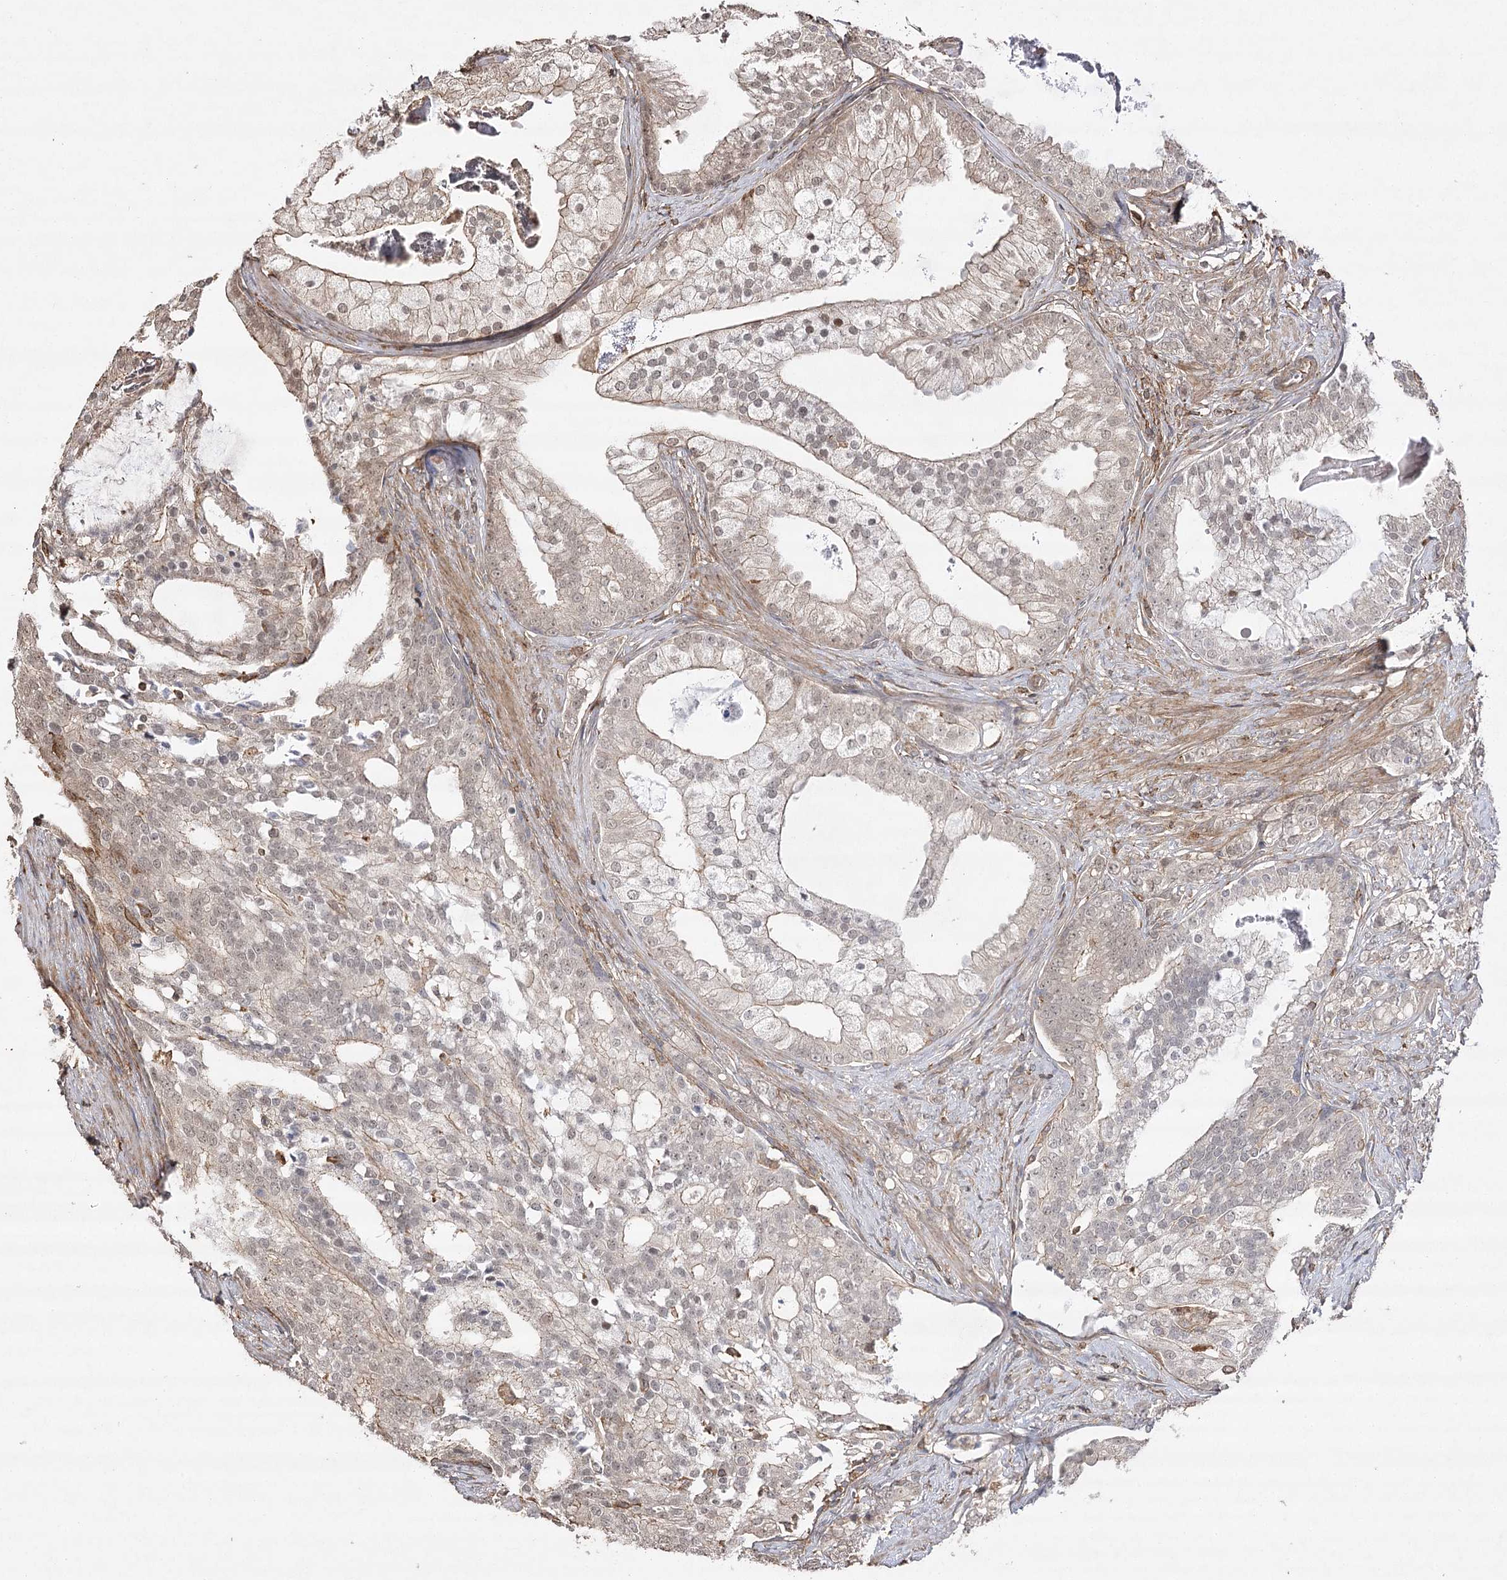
{"staining": {"intensity": "weak", "quantity": "<25%", "location": "cytoplasmic/membranous"}, "tissue": "prostate cancer", "cell_type": "Tumor cells", "image_type": "cancer", "snomed": [{"axis": "morphology", "description": "Adenocarcinoma, Low grade"}, {"axis": "topography", "description": "Prostate"}], "caption": "Immunohistochemistry (IHC) micrograph of neoplastic tissue: human prostate cancer (adenocarcinoma (low-grade)) stained with DAB (3,3'-diaminobenzidine) demonstrates no significant protein positivity in tumor cells.", "gene": "OBSL1", "patient": {"sex": "male", "age": 58}}